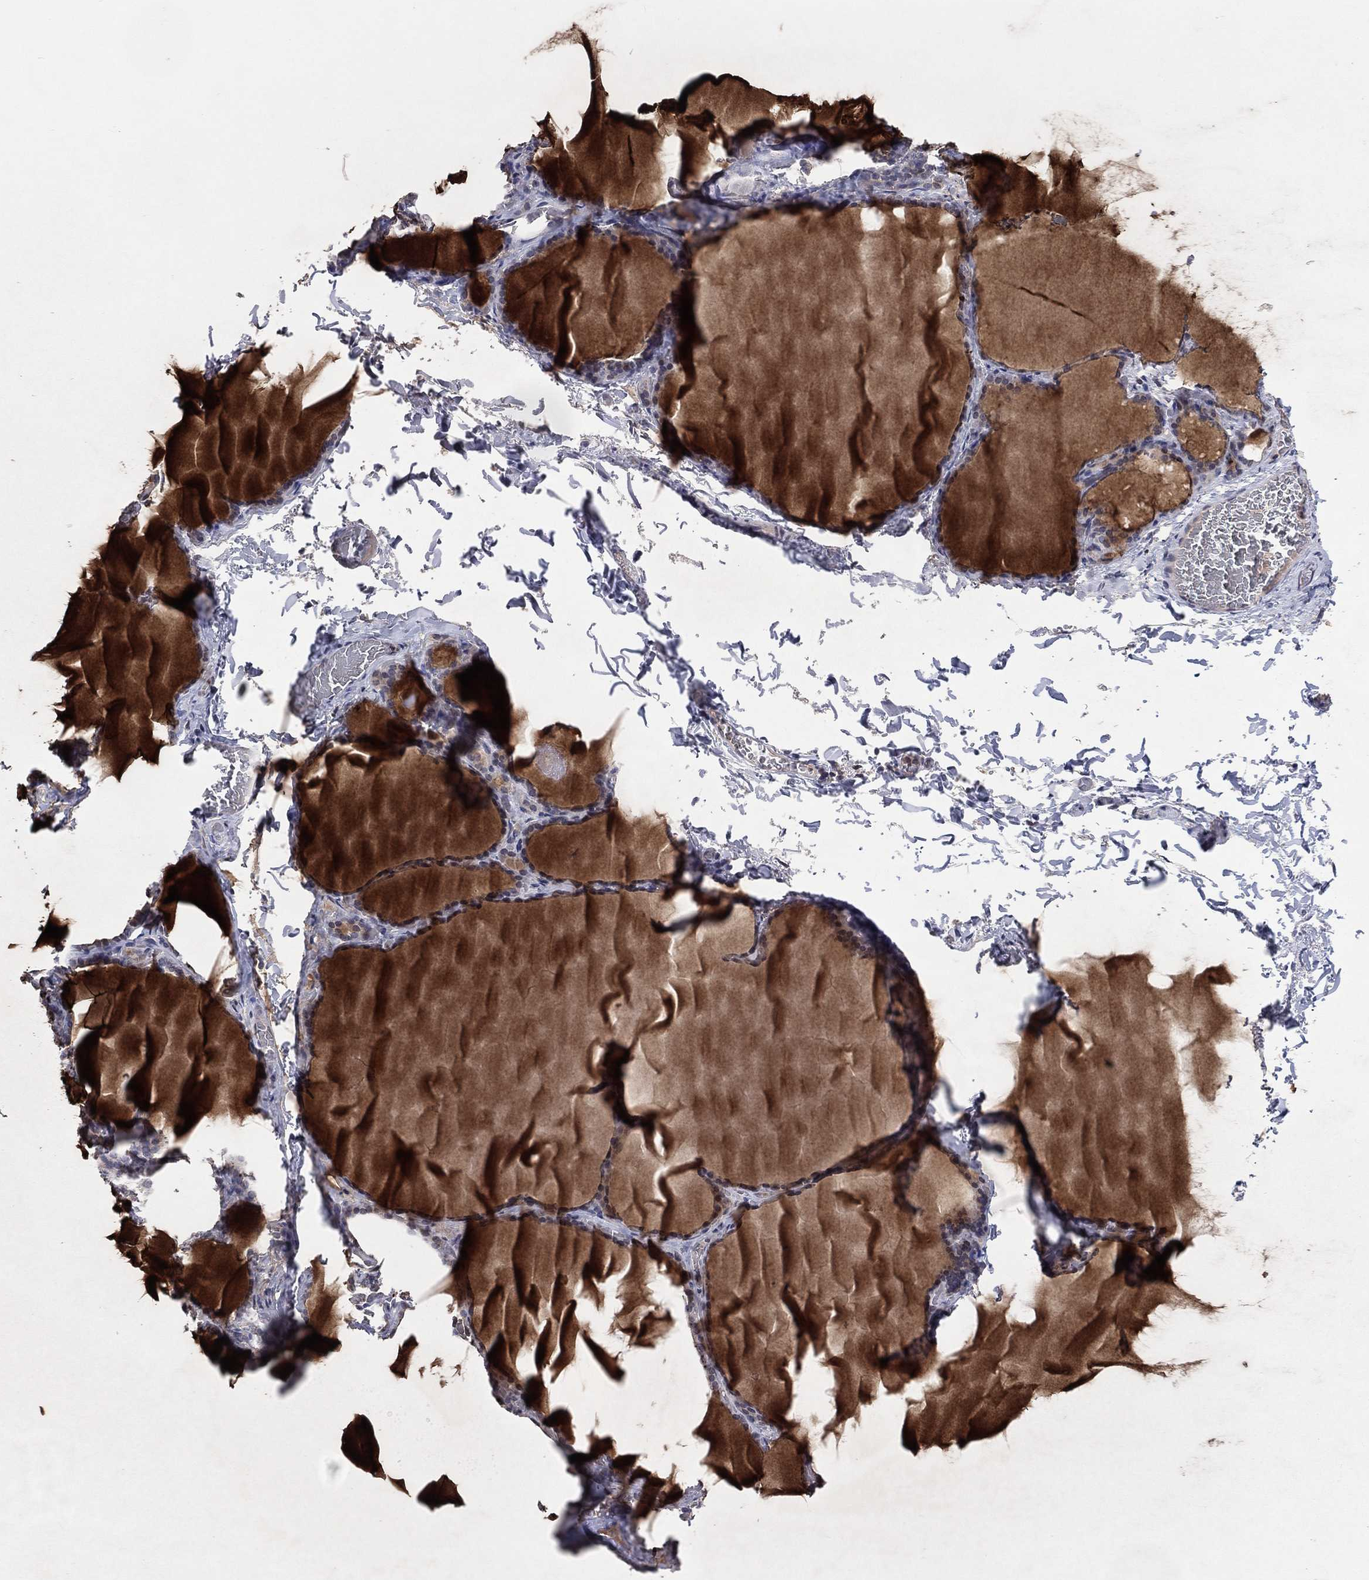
{"staining": {"intensity": "moderate", "quantity": "25%-75%", "location": "cytoplasmic/membranous"}, "tissue": "thyroid gland", "cell_type": "Glandular cells", "image_type": "normal", "snomed": [{"axis": "morphology", "description": "Normal tissue, NOS"}, {"axis": "morphology", "description": "Hyperplasia, NOS"}, {"axis": "topography", "description": "Thyroid gland"}], "caption": "Brown immunohistochemical staining in unremarkable thyroid gland exhibits moderate cytoplasmic/membranous expression in approximately 25%-75% of glandular cells. (Stains: DAB (3,3'-diaminobenzidine) in brown, nuclei in blue, Microscopy: brightfield microscopy at high magnification).", "gene": "DNAH7", "patient": {"sex": "female", "age": 27}}